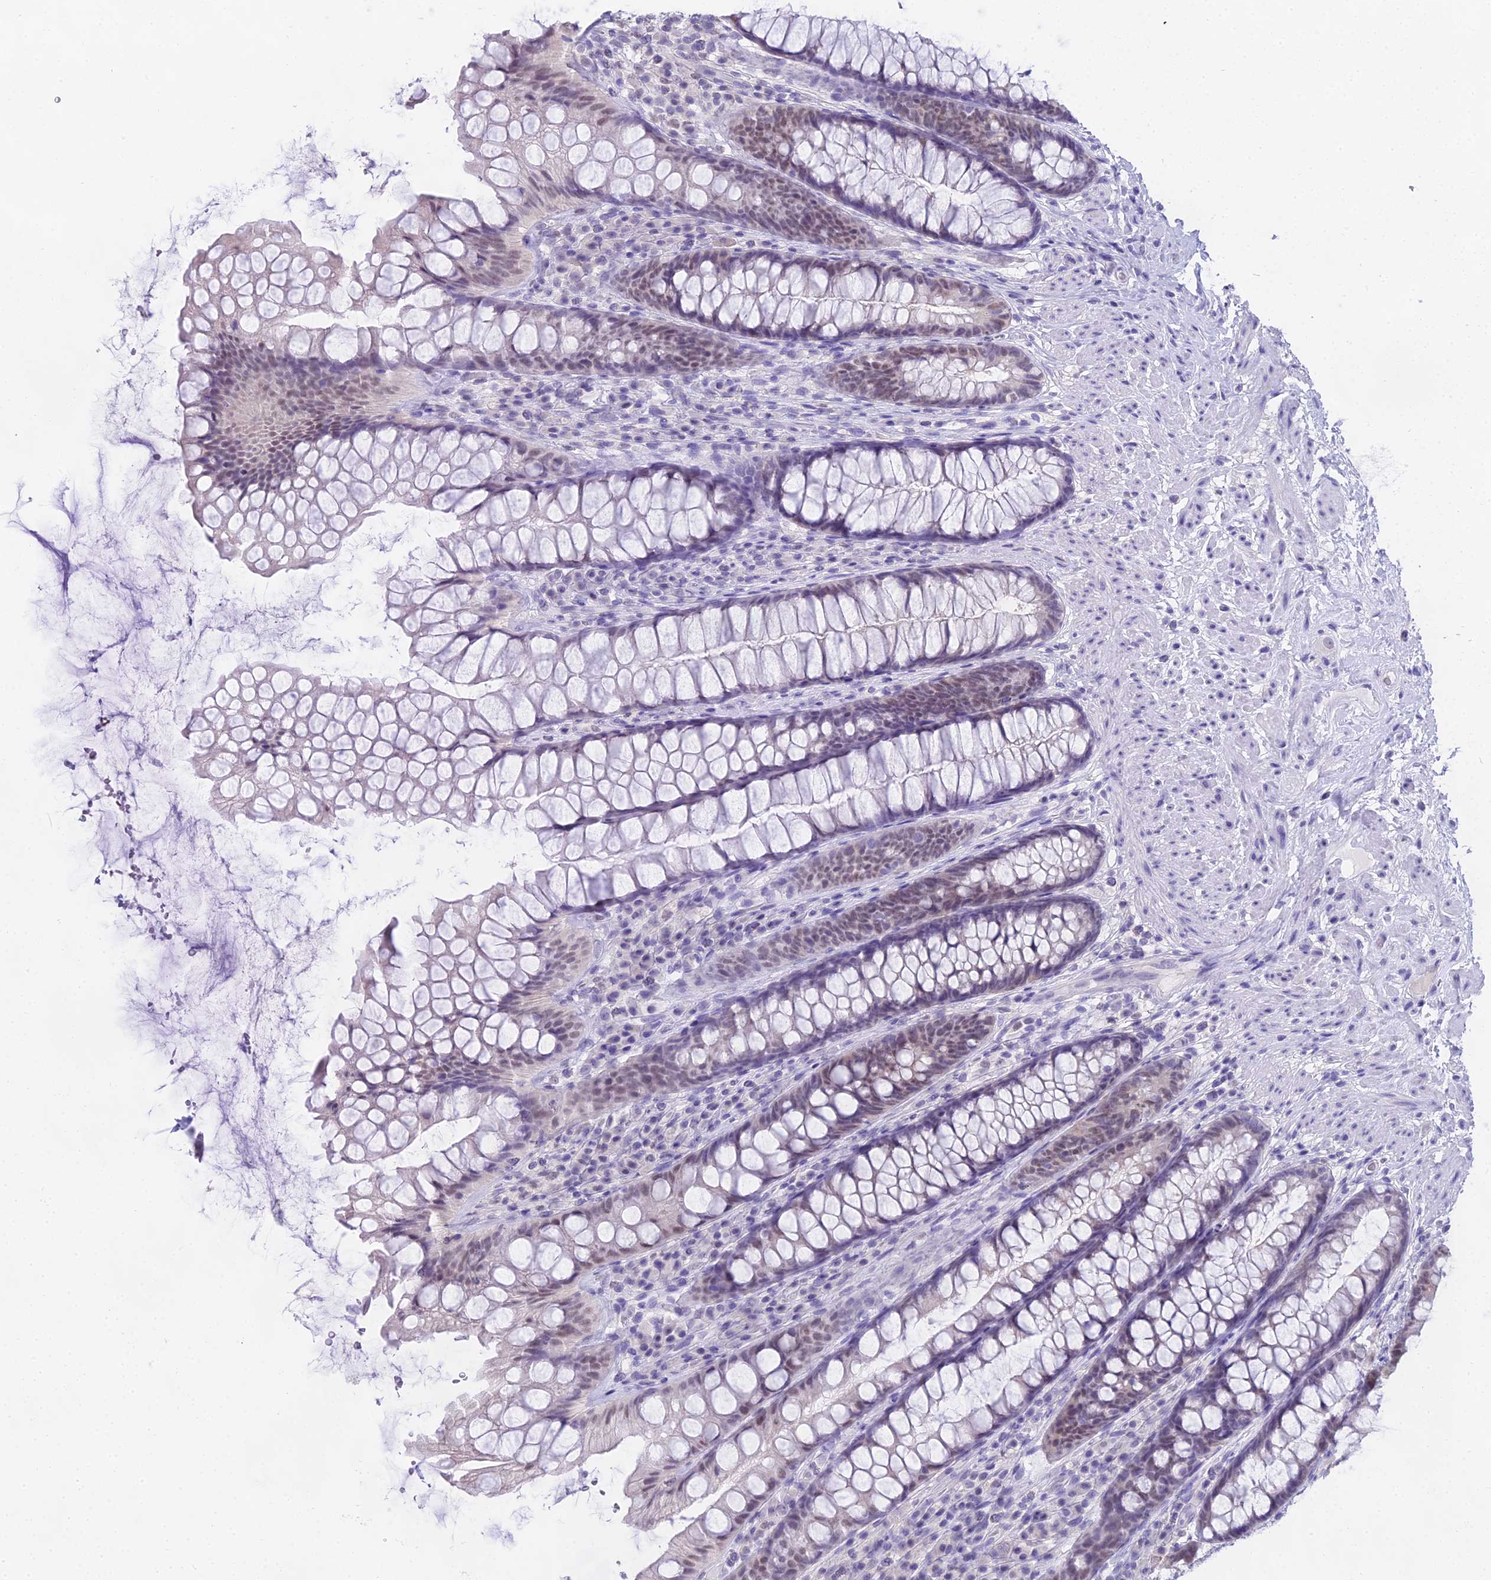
{"staining": {"intensity": "weak", "quantity": "25%-75%", "location": "cytoplasmic/membranous,nuclear"}, "tissue": "rectum", "cell_type": "Glandular cells", "image_type": "normal", "snomed": [{"axis": "morphology", "description": "Normal tissue, NOS"}, {"axis": "topography", "description": "Rectum"}], "caption": "A photomicrograph of human rectum stained for a protein shows weak cytoplasmic/membranous,nuclear brown staining in glandular cells. (brown staining indicates protein expression, while blue staining denotes nuclei).", "gene": "MAT2A", "patient": {"sex": "male", "age": 74}}